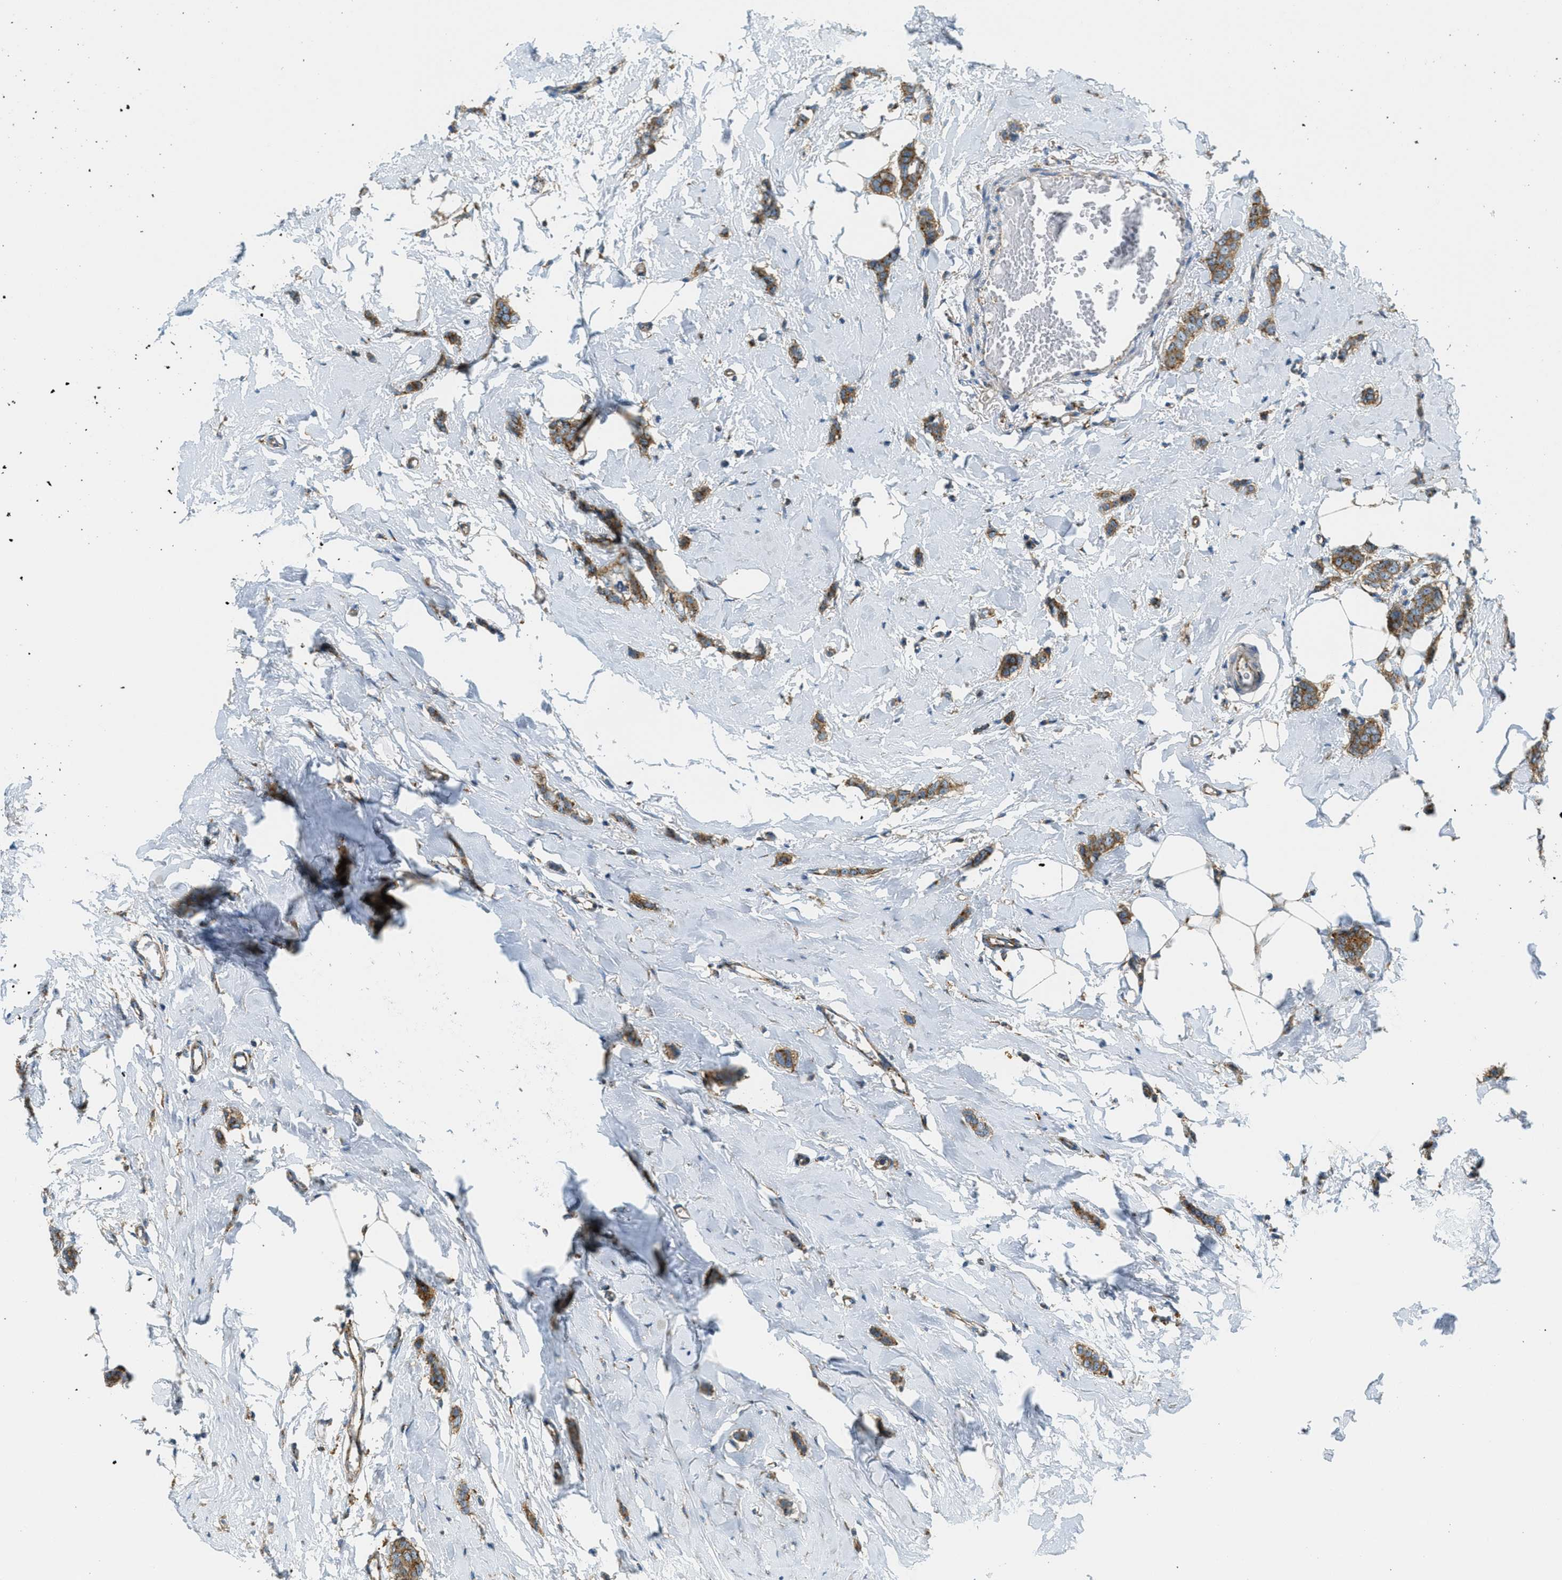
{"staining": {"intensity": "moderate", "quantity": ">75%", "location": "cytoplasmic/membranous"}, "tissue": "breast cancer", "cell_type": "Tumor cells", "image_type": "cancer", "snomed": [{"axis": "morphology", "description": "Lobular carcinoma"}, {"axis": "topography", "description": "Skin"}, {"axis": "topography", "description": "Breast"}], "caption": "This micrograph demonstrates lobular carcinoma (breast) stained with IHC to label a protein in brown. The cytoplasmic/membranous of tumor cells show moderate positivity for the protein. Nuclei are counter-stained blue.", "gene": "AP2B1", "patient": {"sex": "female", "age": 46}}